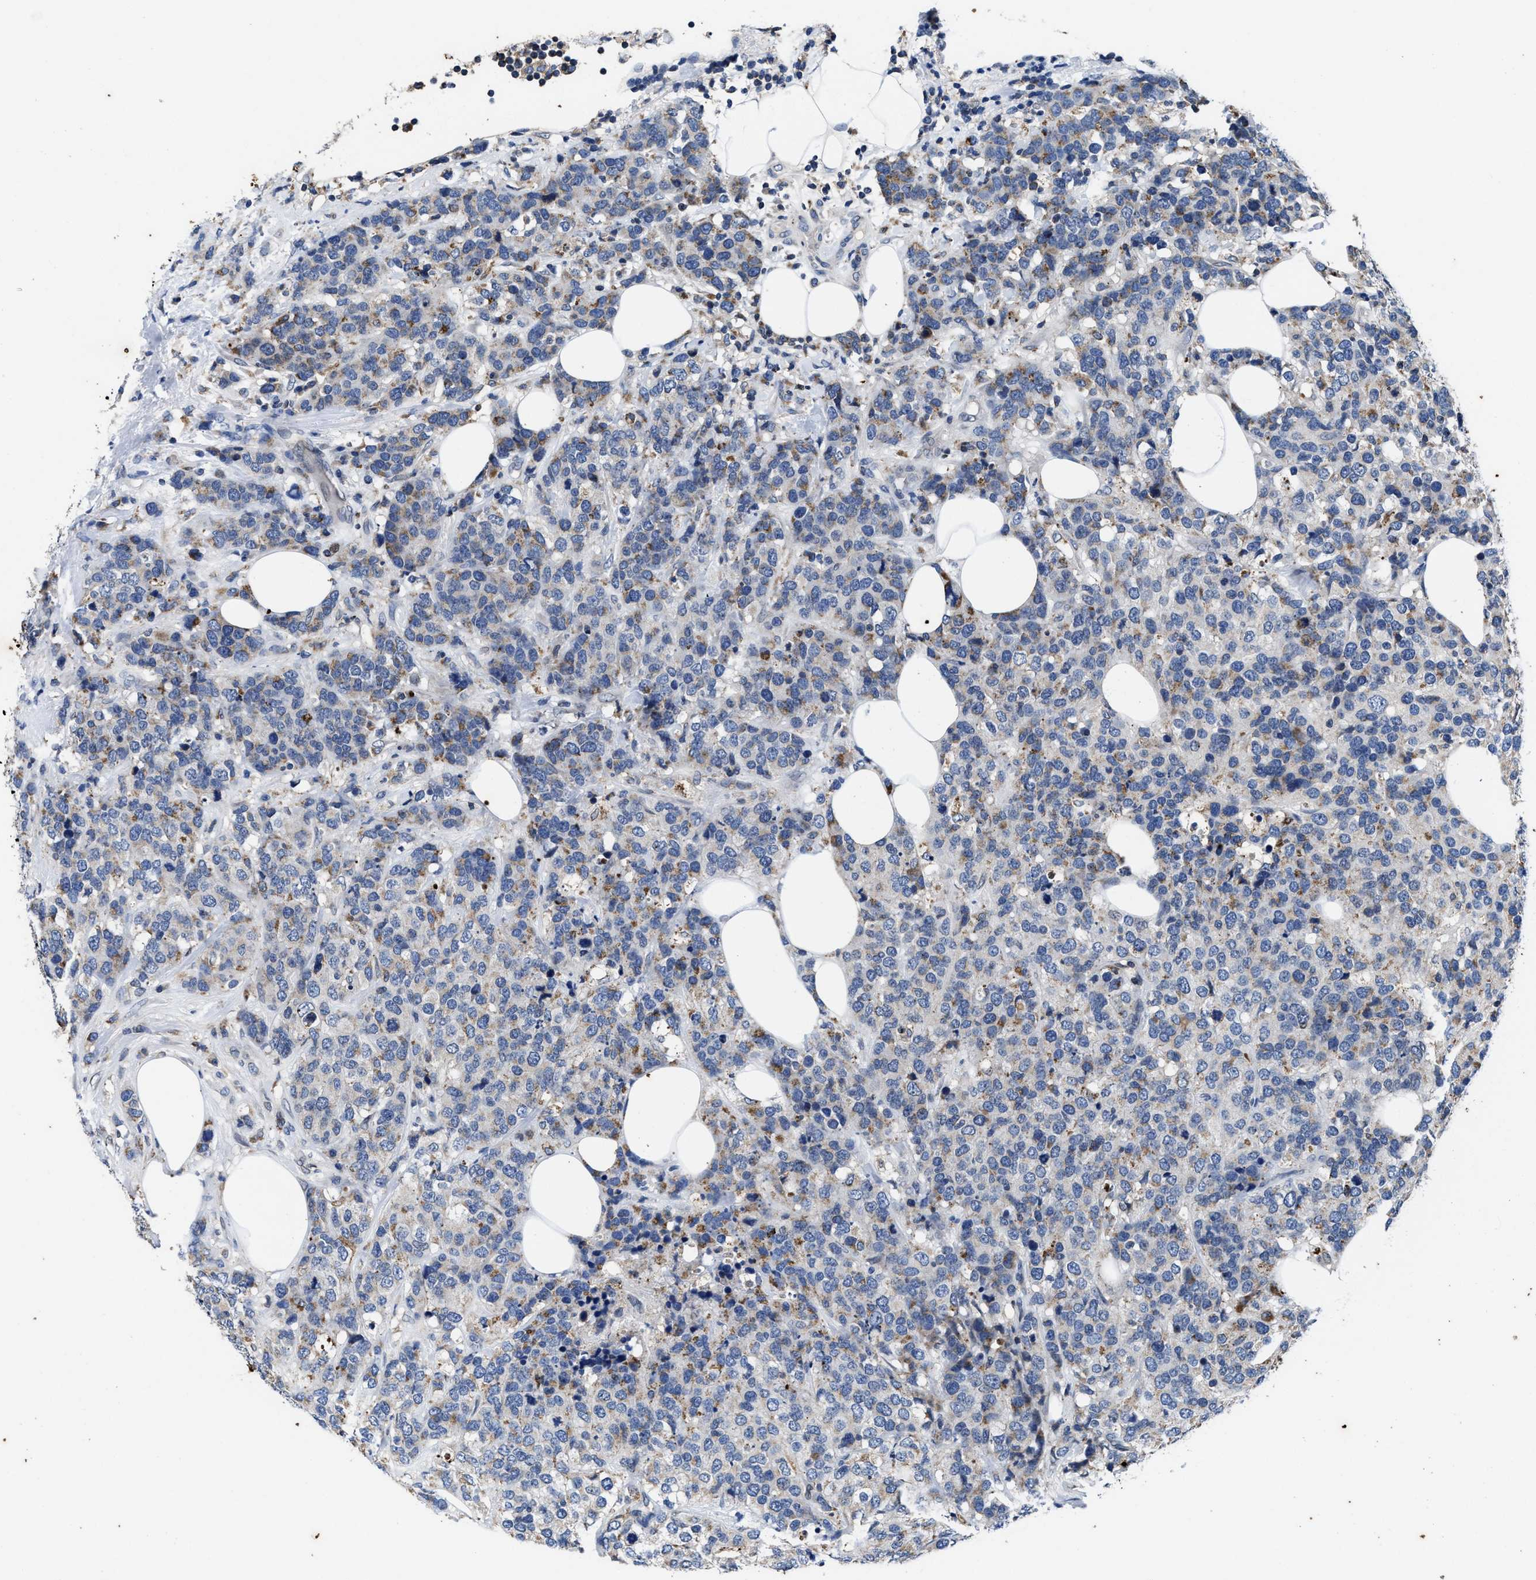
{"staining": {"intensity": "moderate", "quantity": "25%-75%", "location": "cytoplasmic/membranous"}, "tissue": "breast cancer", "cell_type": "Tumor cells", "image_type": "cancer", "snomed": [{"axis": "morphology", "description": "Lobular carcinoma"}, {"axis": "topography", "description": "Breast"}], "caption": "Moderate cytoplasmic/membranous protein staining is seen in approximately 25%-75% of tumor cells in breast lobular carcinoma.", "gene": "CACNA1D", "patient": {"sex": "female", "age": 59}}